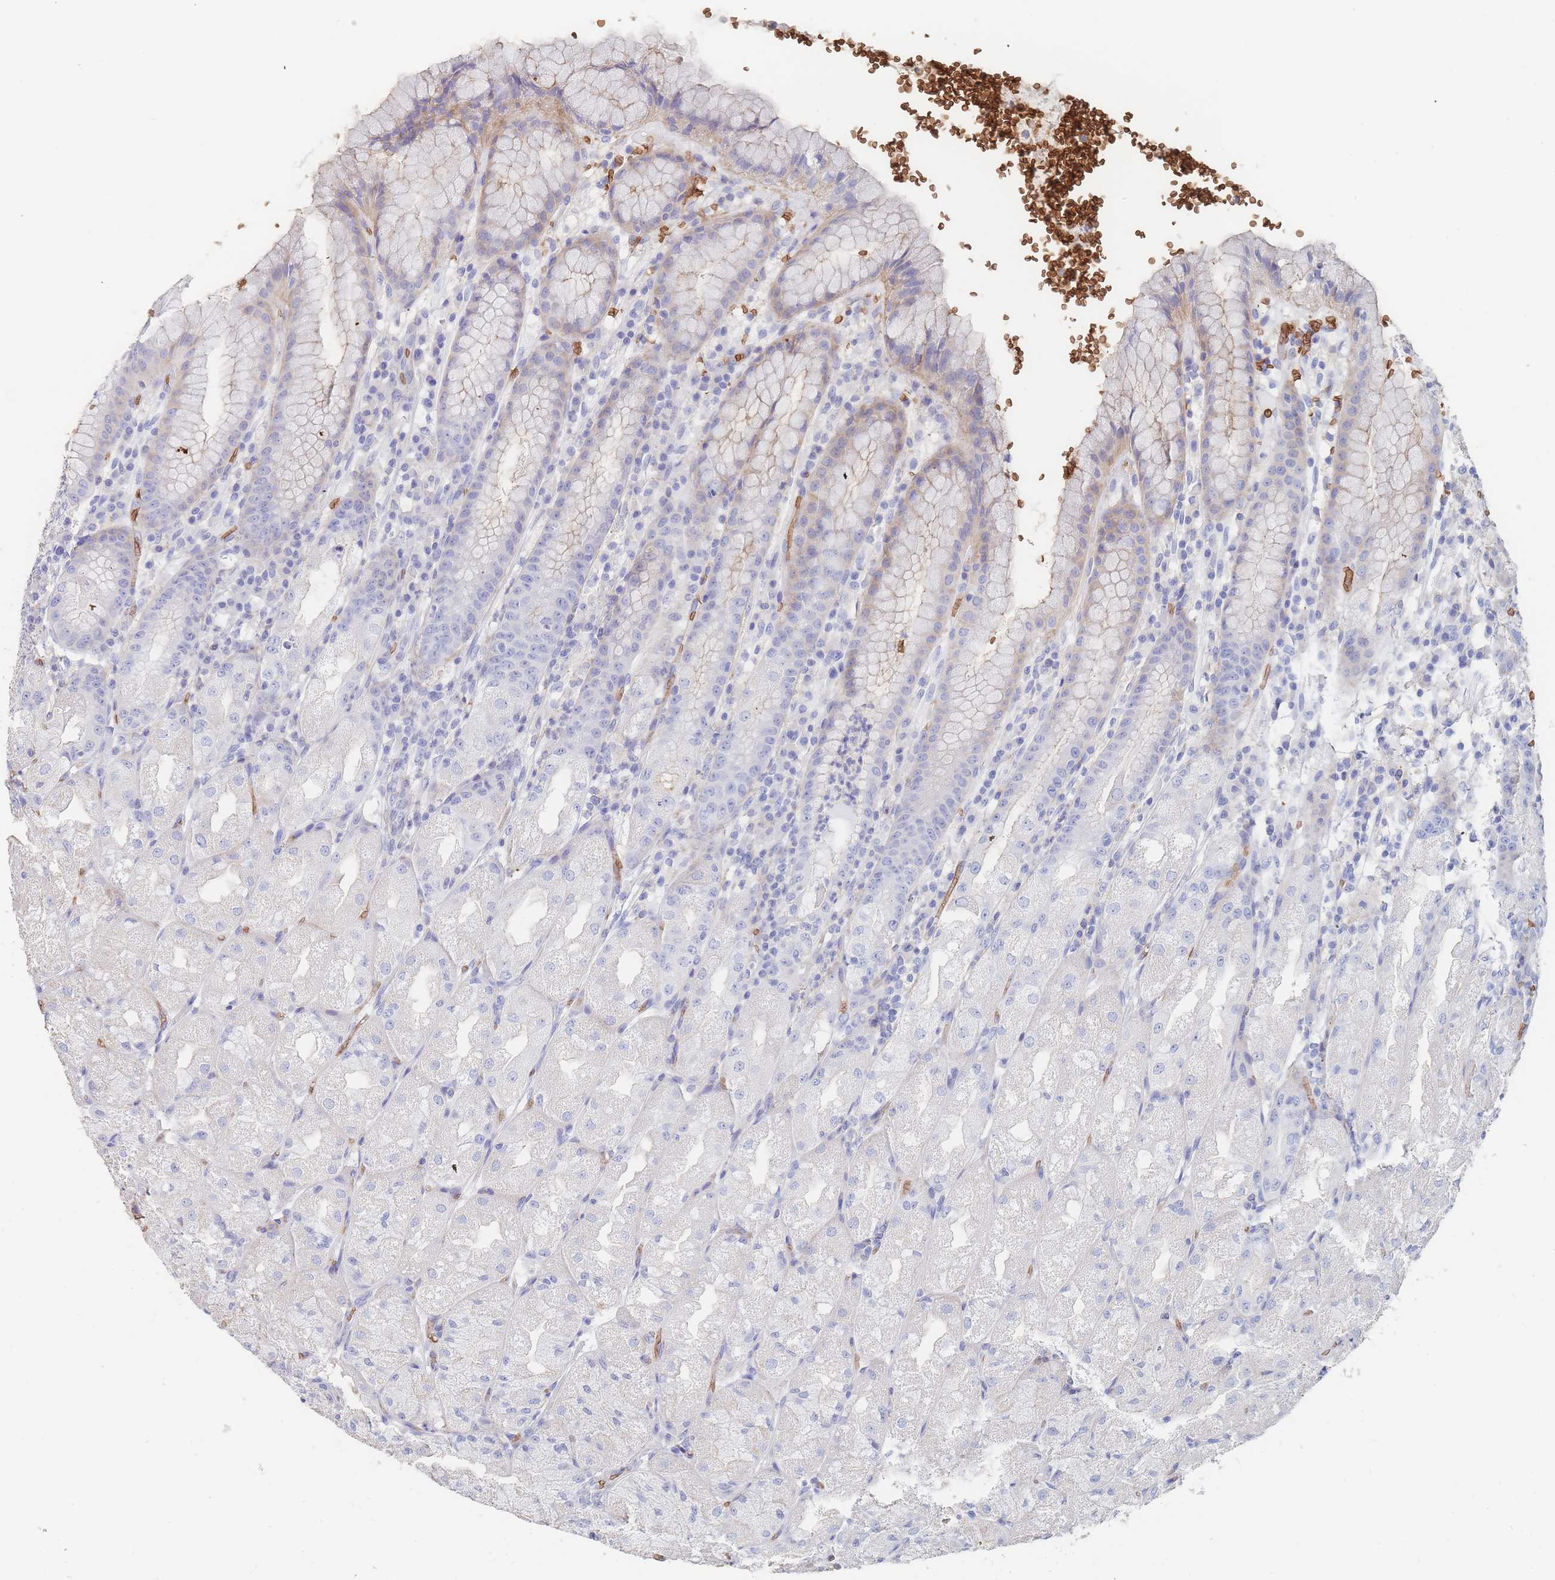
{"staining": {"intensity": "weak", "quantity": "<25%", "location": "cytoplasmic/membranous"}, "tissue": "stomach", "cell_type": "Glandular cells", "image_type": "normal", "snomed": [{"axis": "morphology", "description": "Normal tissue, NOS"}, {"axis": "topography", "description": "Stomach, upper"}], "caption": "Glandular cells show no significant protein staining in unremarkable stomach.", "gene": "SLC2A1", "patient": {"sex": "male", "age": 52}}